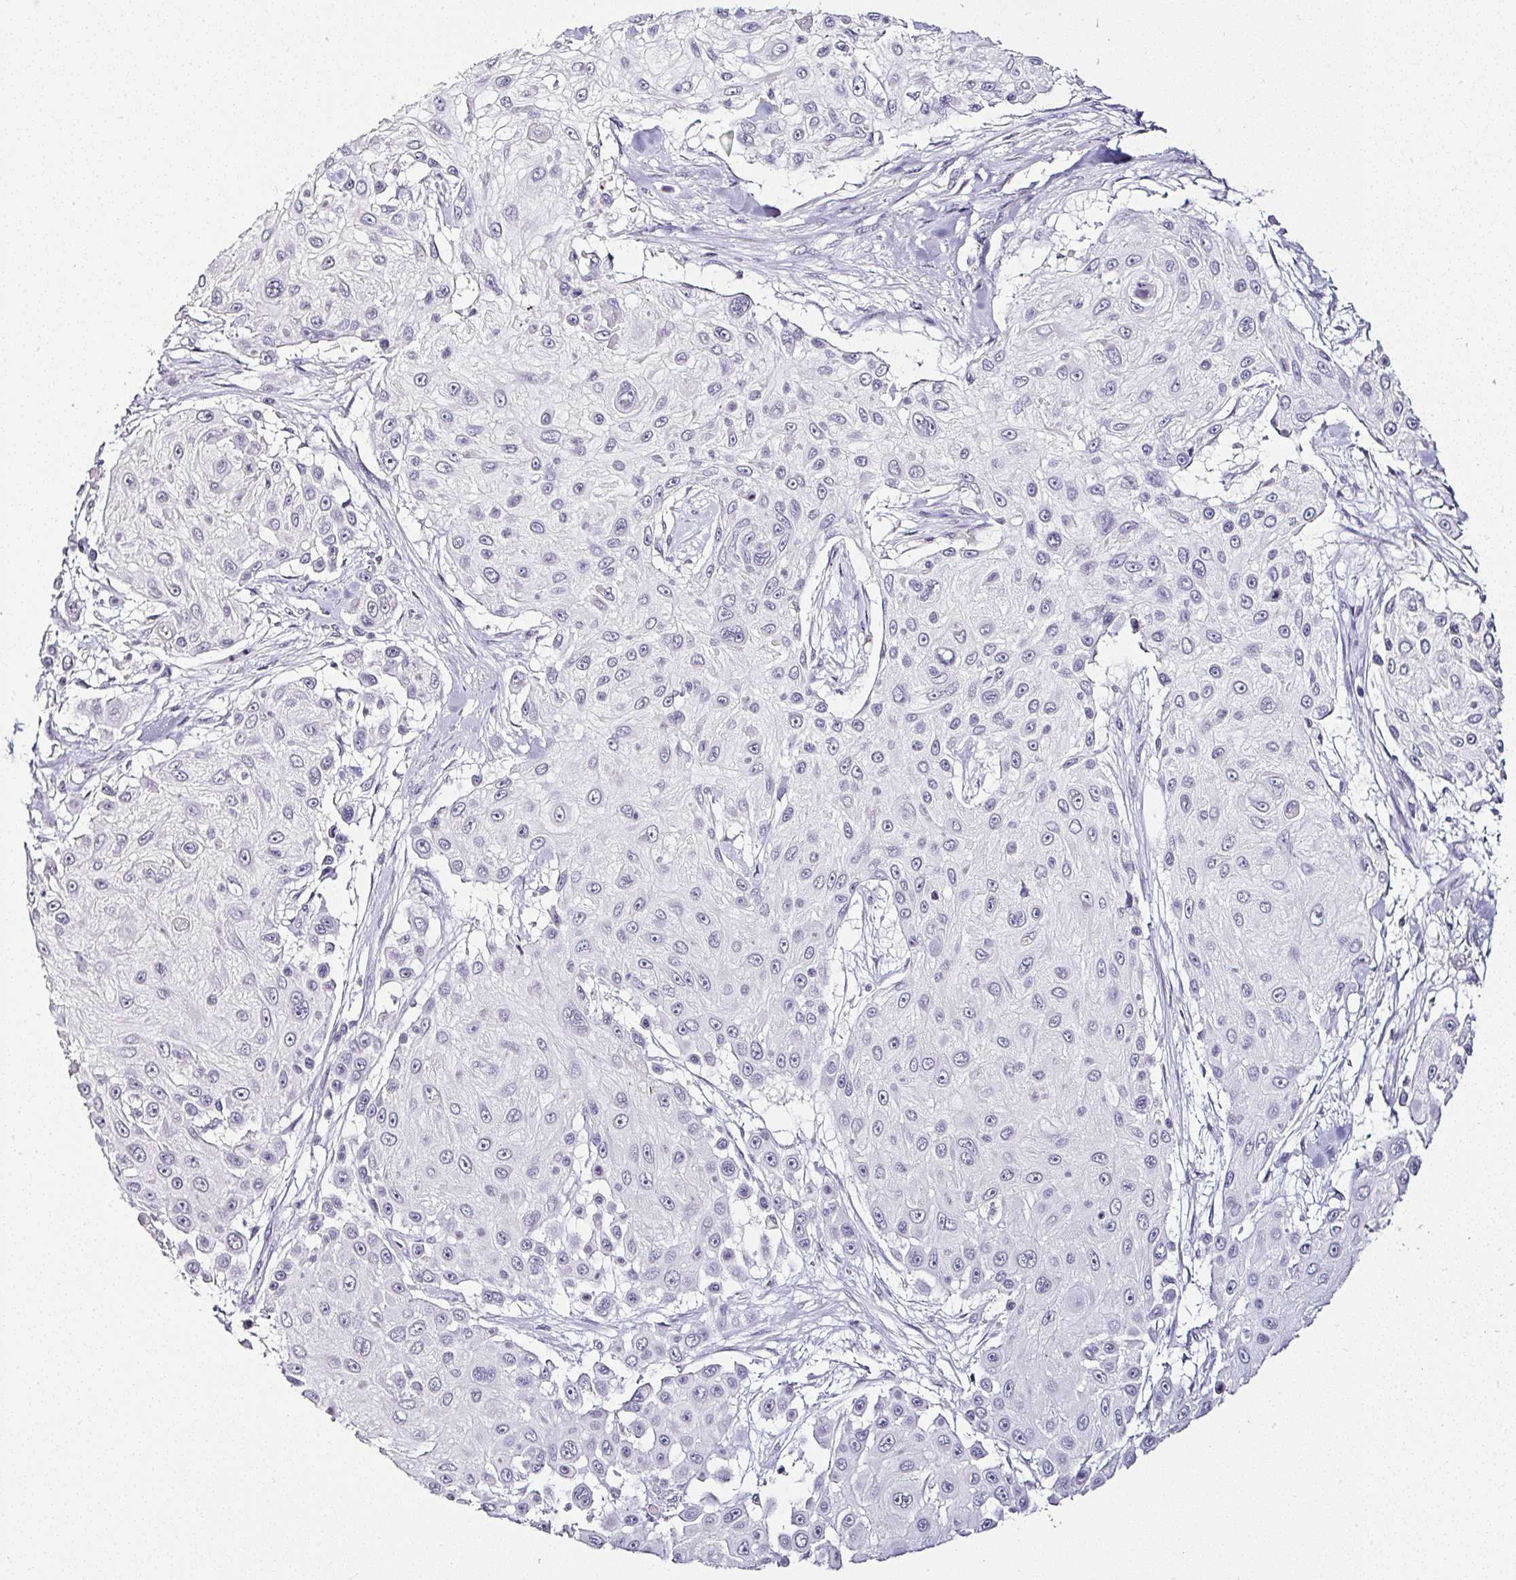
{"staining": {"intensity": "negative", "quantity": "none", "location": "none"}, "tissue": "skin cancer", "cell_type": "Tumor cells", "image_type": "cancer", "snomed": [{"axis": "morphology", "description": "Squamous cell carcinoma, NOS"}, {"axis": "topography", "description": "Skin"}], "caption": "Human skin cancer (squamous cell carcinoma) stained for a protein using immunohistochemistry (IHC) demonstrates no staining in tumor cells.", "gene": "SERPINB3", "patient": {"sex": "male", "age": 67}}